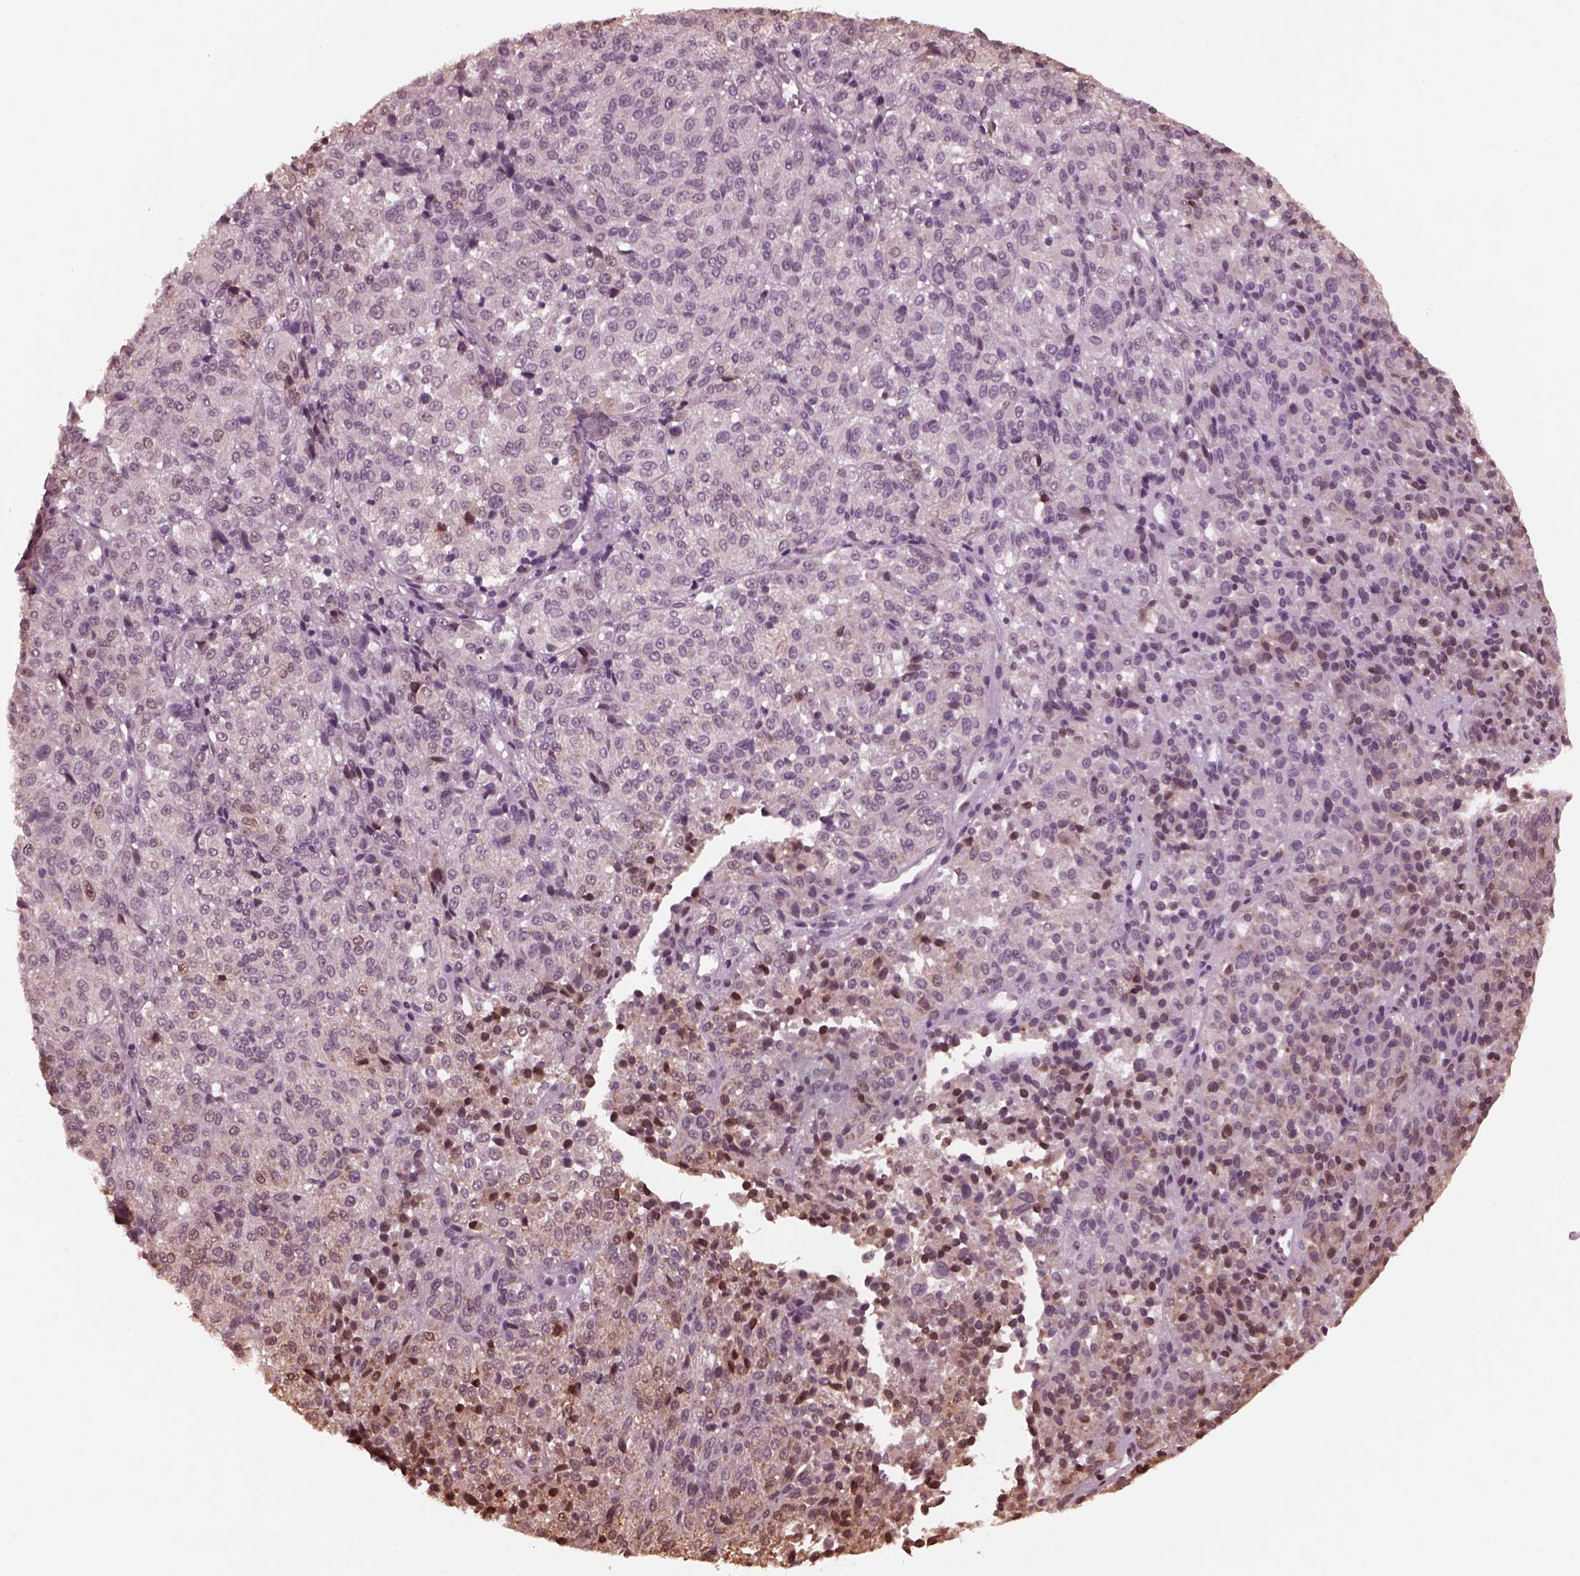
{"staining": {"intensity": "moderate", "quantity": "<25%", "location": "nuclear"}, "tissue": "melanoma", "cell_type": "Tumor cells", "image_type": "cancer", "snomed": [{"axis": "morphology", "description": "Malignant melanoma, Metastatic site"}, {"axis": "topography", "description": "Brain"}], "caption": "A brown stain shows moderate nuclear expression of a protein in human malignant melanoma (metastatic site) tumor cells. The protein is shown in brown color, while the nuclei are stained blue.", "gene": "NSD1", "patient": {"sex": "female", "age": 56}}